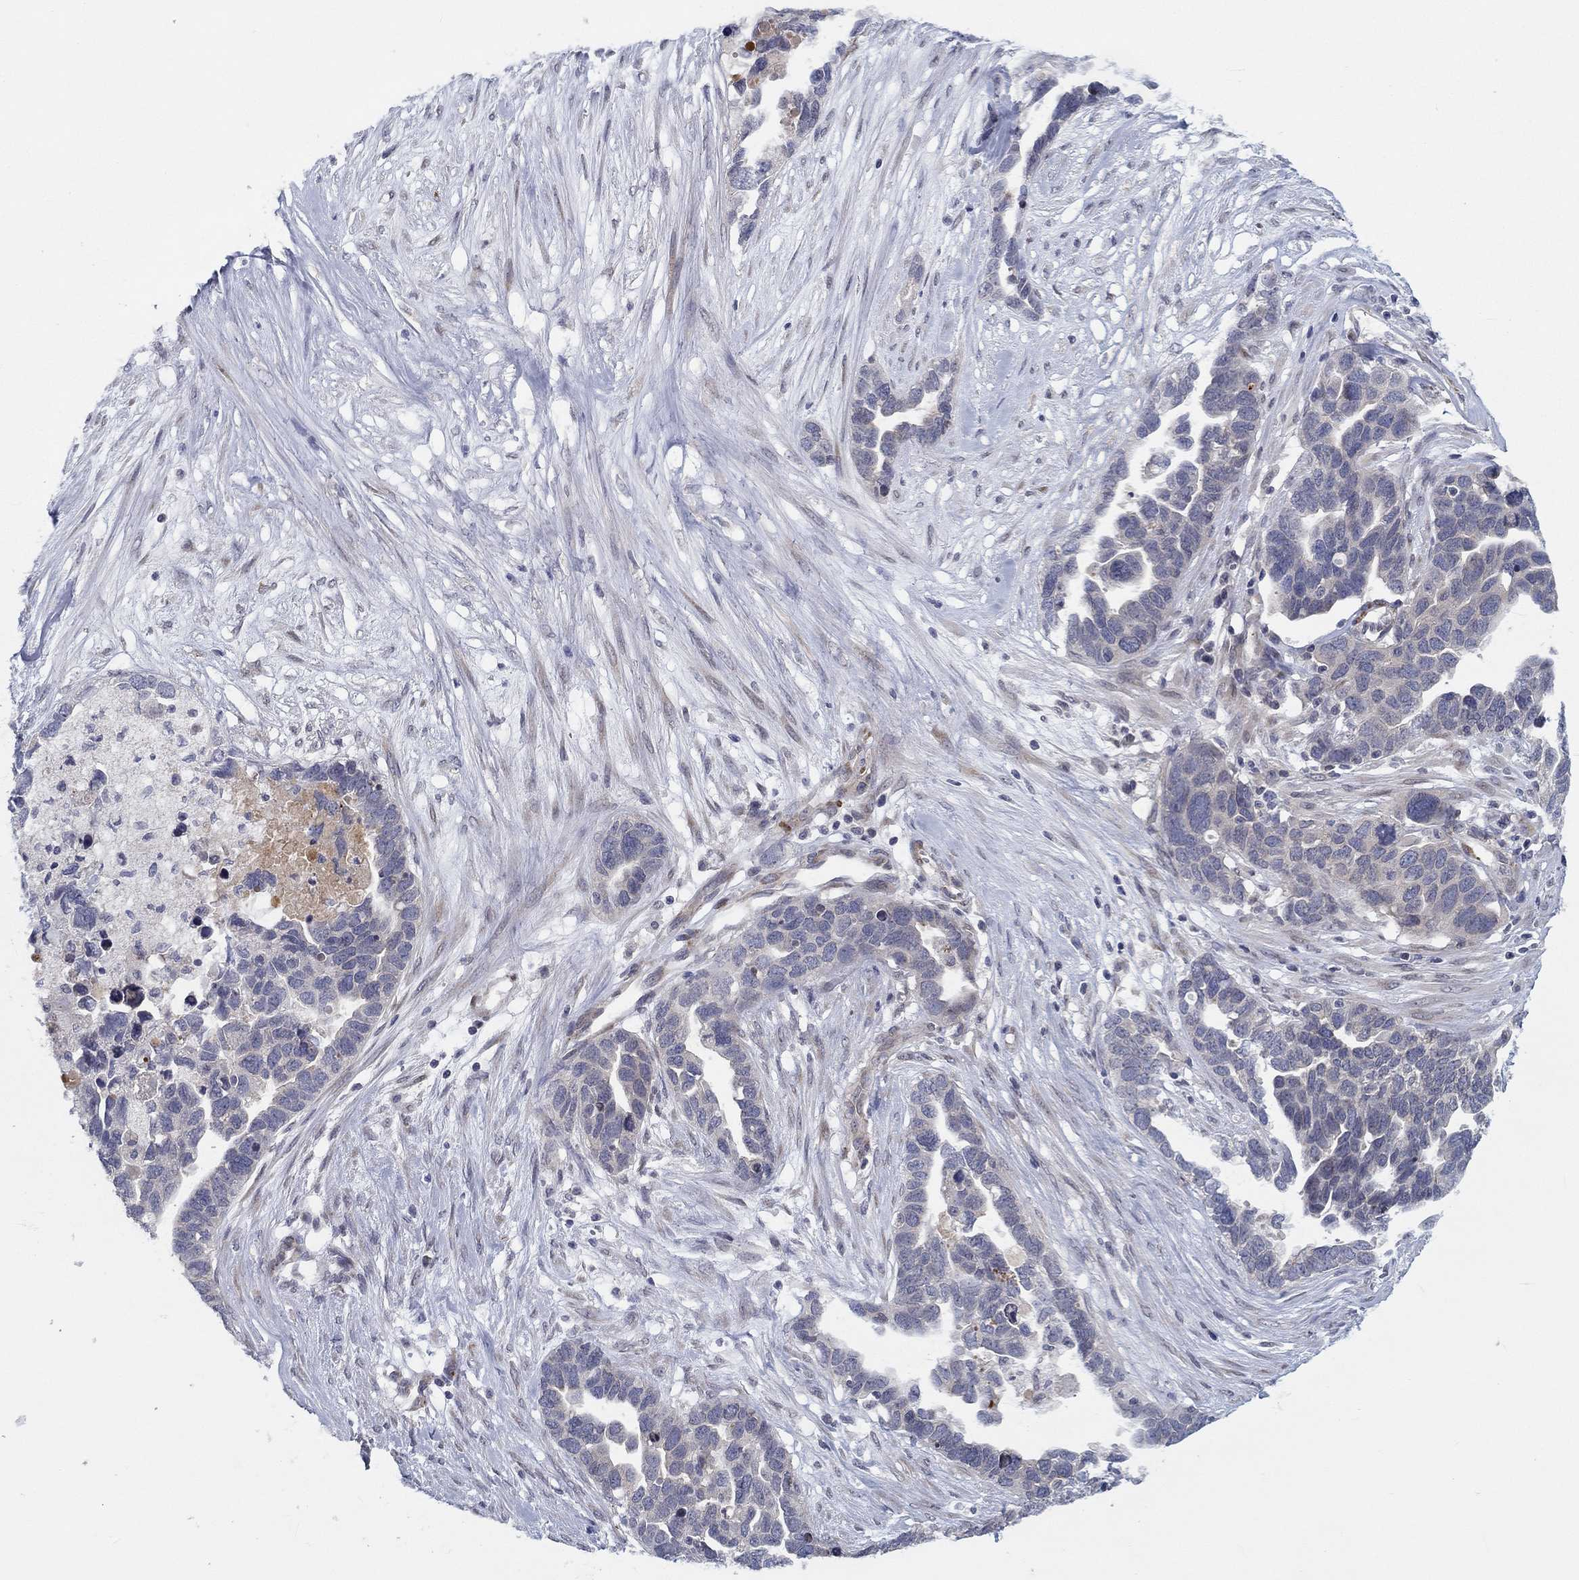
{"staining": {"intensity": "negative", "quantity": "none", "location": "none"}, "tissue": "ovarian cancer", "cell_type": "Tumor cells", "image_type": "cancer", "snomed": [{"axis": "morphology", "description": "Cystadenocarcinoma, serous, NOS"}, {"axis": "topography", "description": "Ovary"}], "caption": "The immunohistochemistry image has no significant positivity in tumor cells of ovarian cancer tissue.", "gene": "CETN3", "patient": {"sex": "female", "age": 54}}